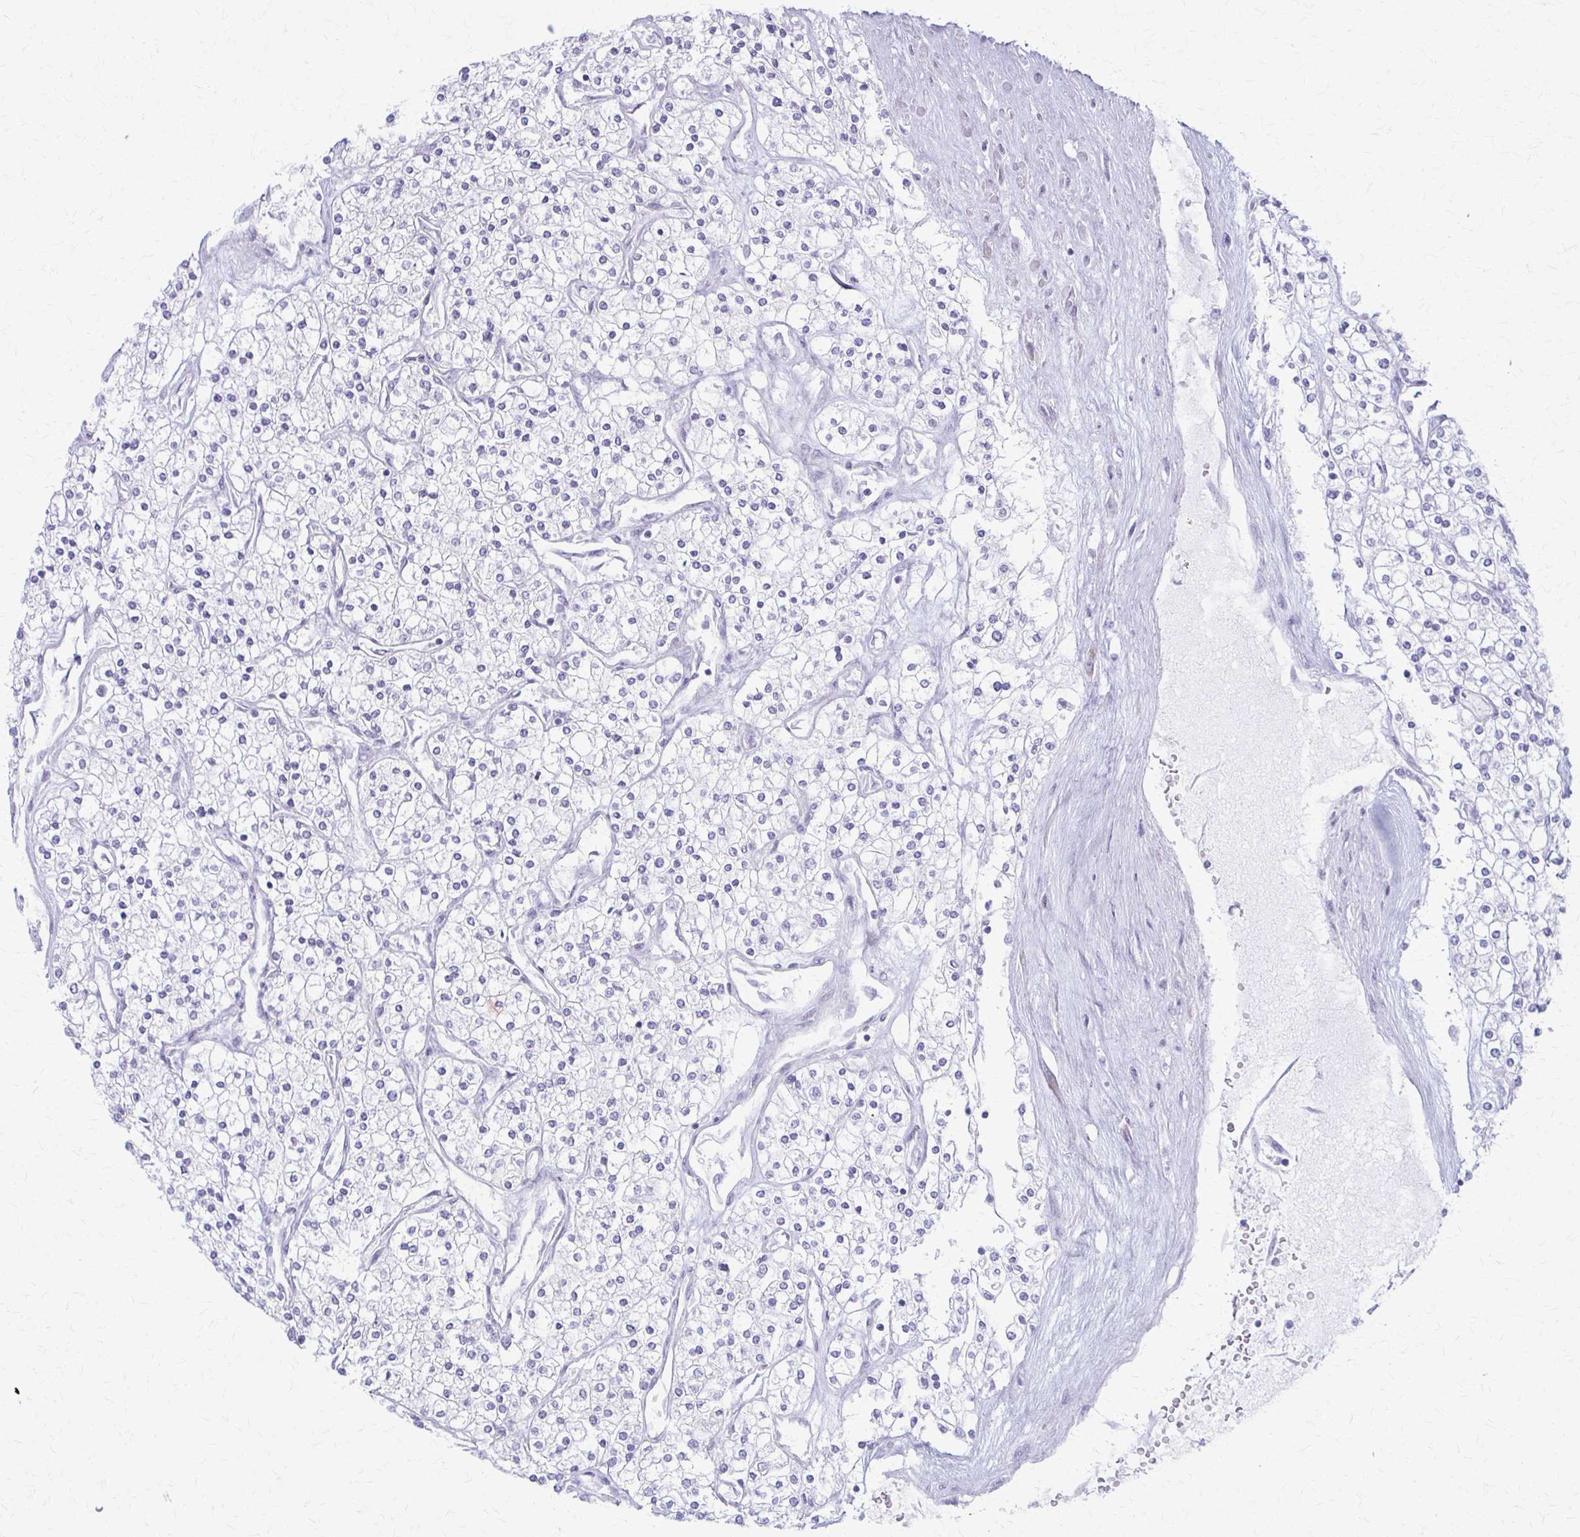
{"staining": {"intensity": "negative", "quantity": "none", "location": "none"}, "tissue": "renal cancer", "cell_type": "Tumor cells", "image_type": "cancer", "snomed": [{"axis": "morphology", "description": "Adenocarcinoma, NOS"}, {"axis": "topography", "description": "Kidney"}], "caption": "Tumor cells show no significant protein staining in renal cancer (adenocarcinoma).", "gene": "PRKRA", "patient": {"sex": "male", "age": 80}}